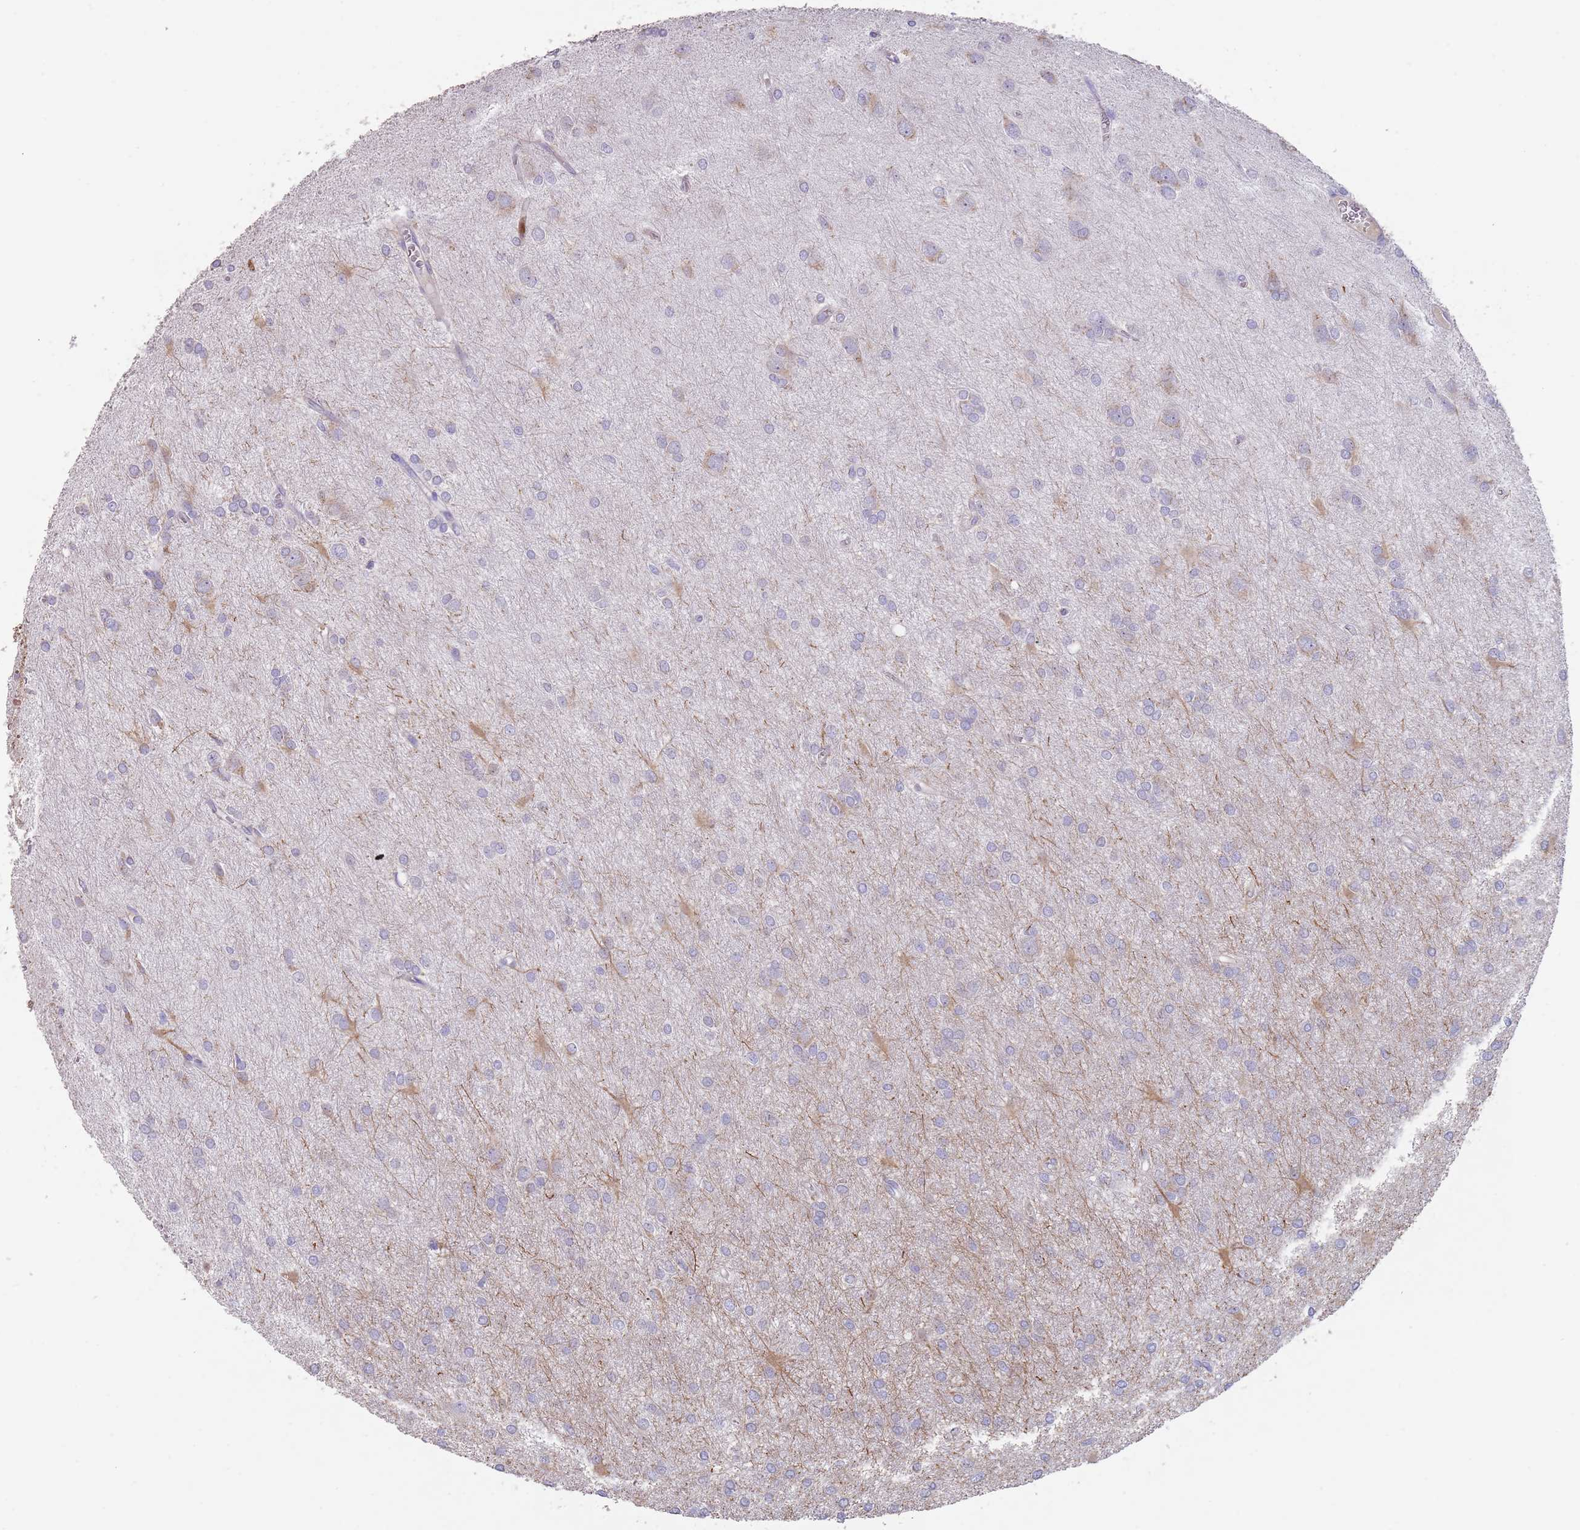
{"staining": {"intensity": "weak", "quantity": "<25%", "location": "cytoplasmic/membranous"}, "tissue": "glioma", "cell_type": "Tumor cells", "image_type": "cancer", "snomed": [{"axis": "morphology", "description": "Glioma, malignant, High grade"}, {"axis": "topography", "description": "Brain"}], "caption": "Tumor cells show no significant protein expression in glioma.", "gene": "TMEM251", "patient": {"sex": "female", "age": 50}}